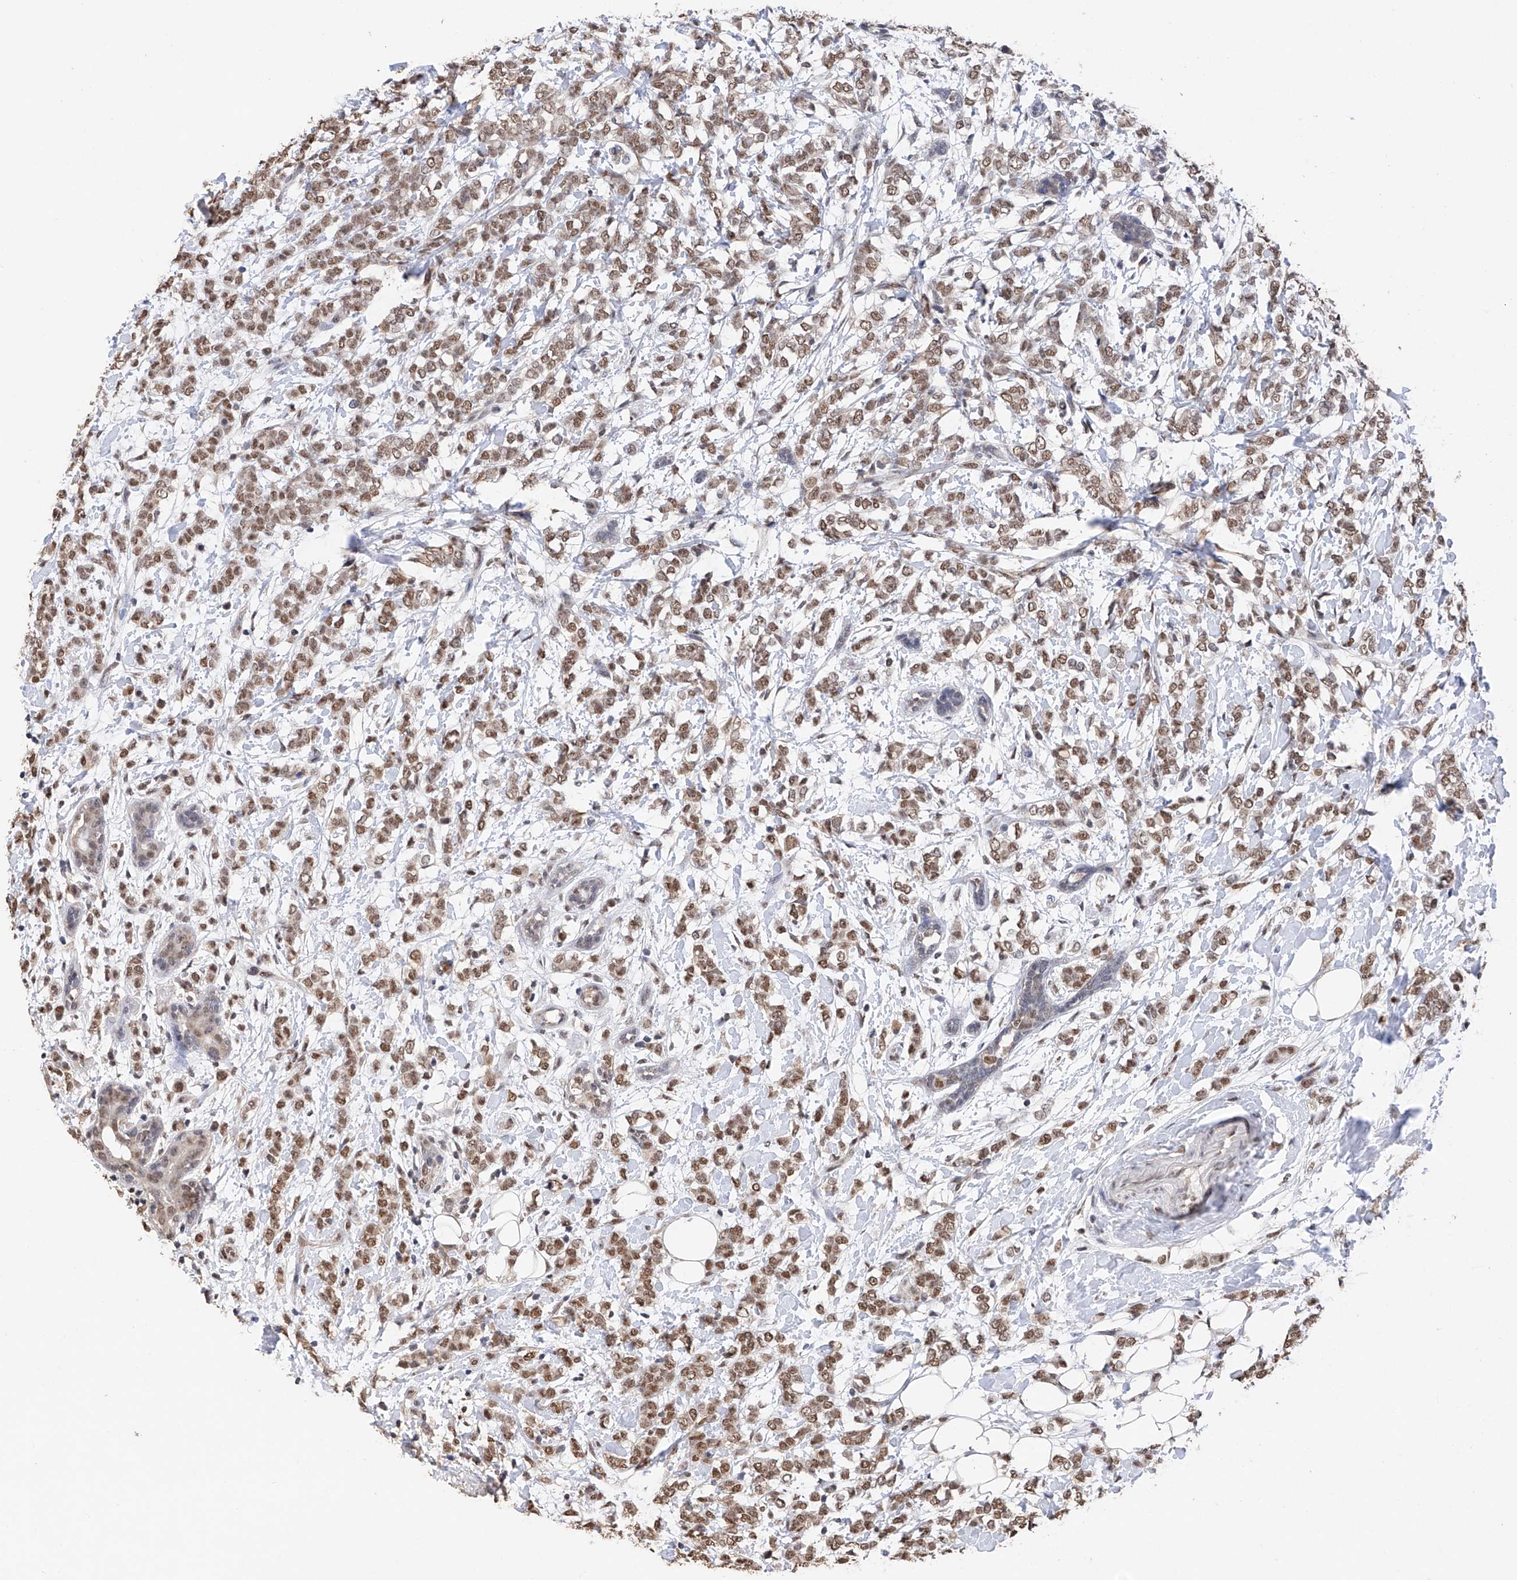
{"staining": {"intensity": "moderate", "quantity": ">75%", "location": "nuclear"}, "tissue": "breast cancer", "cell_type": "Tumor cells", "image_type": "cancer", "snomed": [{"axis": "morphology", "description": "Normal tissue, NOS"}, {"axis": "morphology", "description": "Lobular carcinoma"}, {"axis": "topography", "description": "Breast"}], "caption": "DAB immunohistochemical staining of breast cancer (lobular carcinoma) exhibits moderate nuclear protein staining in approximately >75% of tumor cells.", "gene": "DMAP1", "patient": {"sex": "female", "age": 47}}